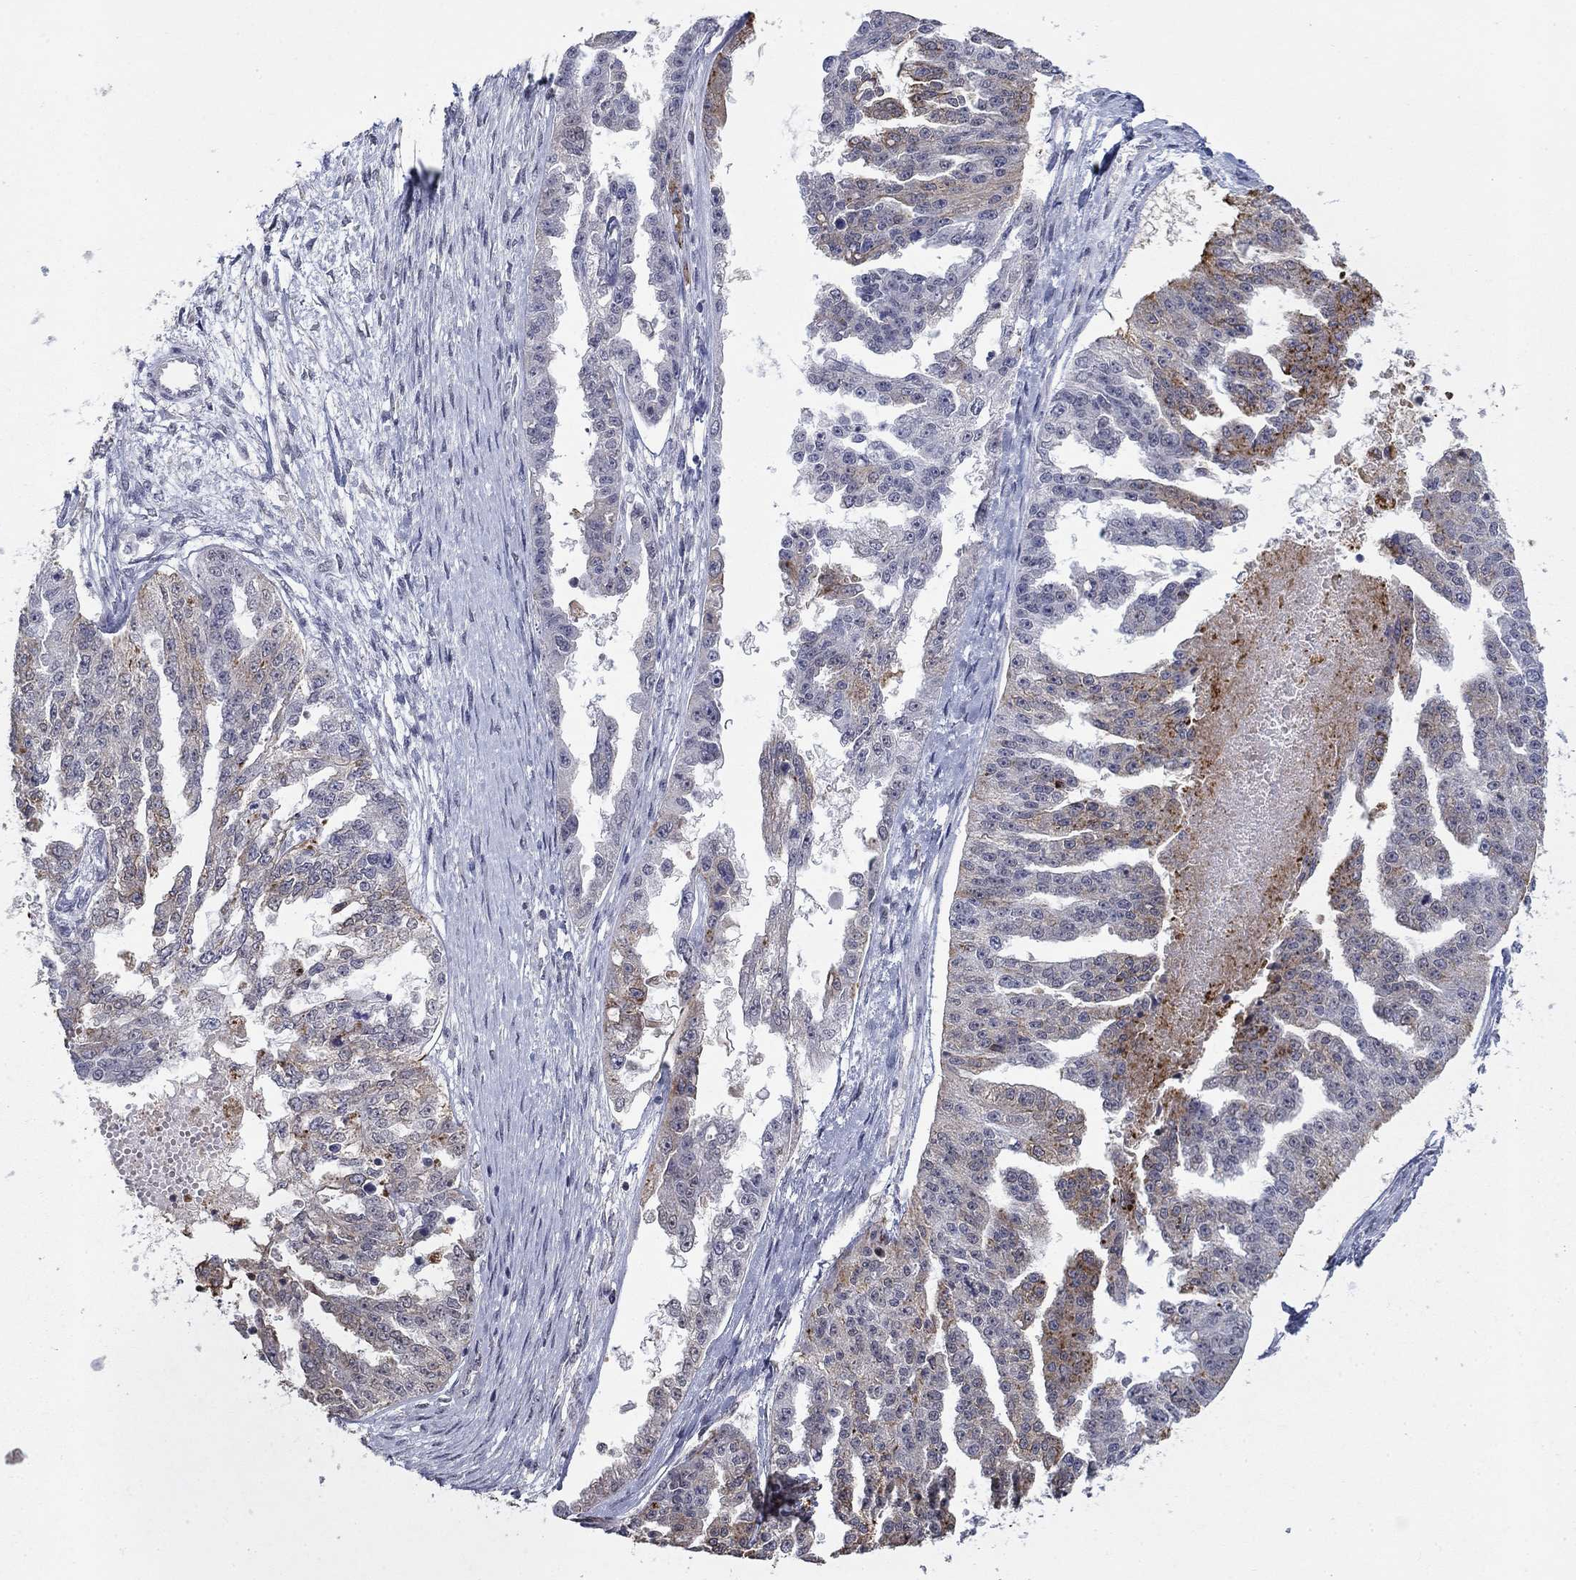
{"staining": {"intensity": "weak", "quantity": "<25%", "location": "cytoplasmic/membranous"}, "tissue": "ovarian cancer", "cell_type": "Tumor cells", "image_type": "cancer", "snomed": [{"axis": "morphology", "description": "Cystadenocarcinoma, serous, NOS"}, {"axis": "topography", "description": "Ovary"}], "caption": "Immunohistochemical staining of ovarian serous cystadenocarcinoma shows no significant expression in tumor cells. (Stains: DAB (3,3'-diaminobenzidine) IHC with hematoxylin counter stain, Microscopy: brightfield microscopy at high magnification).", "gene": "GRIA3", "patient": {"sex": "female", "age": 58}}